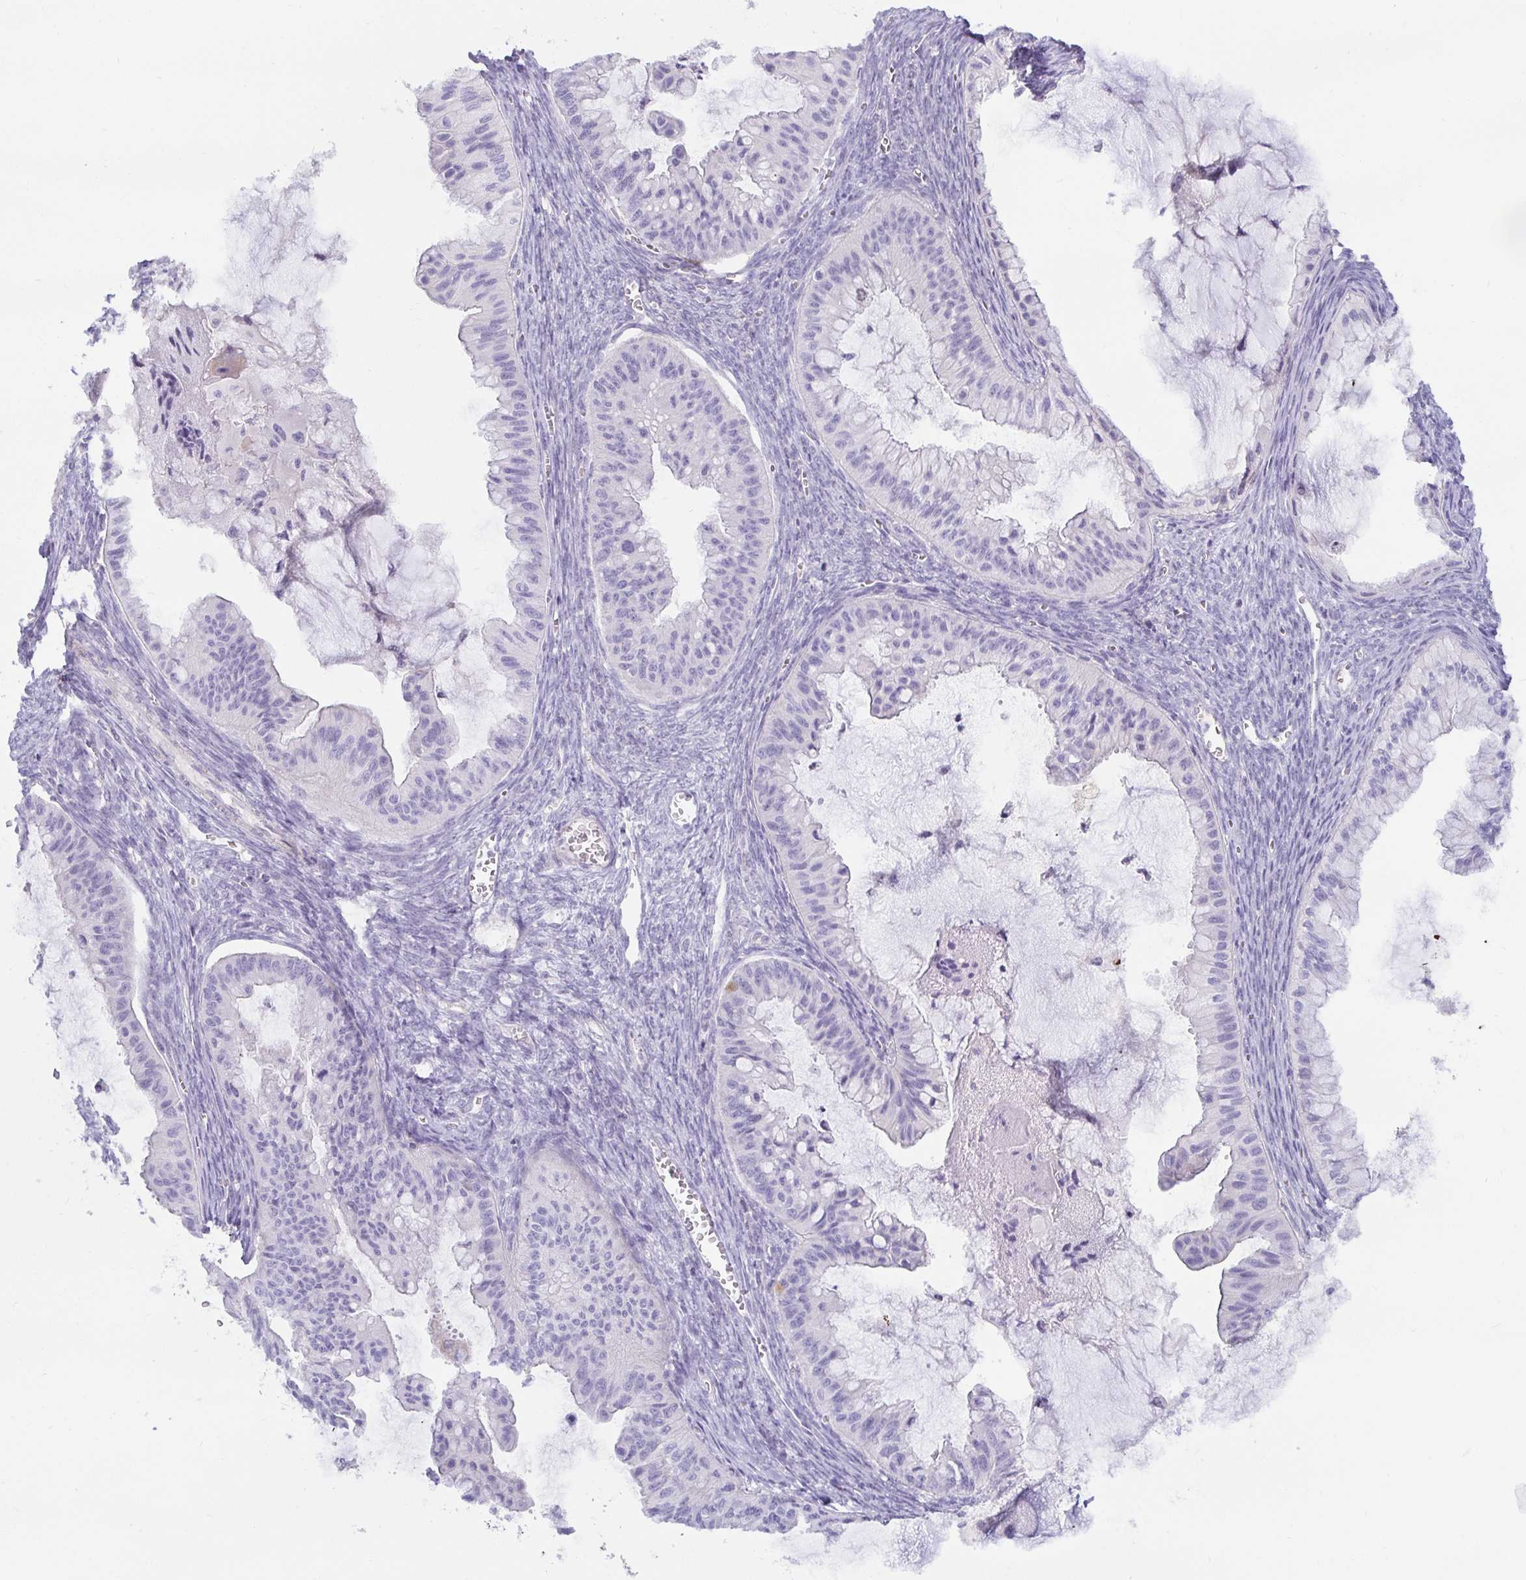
{"staining": {"intensity": "negative", "quantity": "none", "location": "none"}, "tissue": "ovarian cancer", "cell_type": "Tumor cells", "image_type": "cancer", "snomed": [{"axis": "morphology", "description": "Cystadenocarcinoma, mucinous, NOS"}, {"axis": "topography", "description": "Ovary"}], "caption": "DAB (3,3'-diaminobenzidine) immunohistochemical staining of mucinous cystadenocarcinoma (ovarian) shows no significant staining in tumor cells. Nuclei are stained in blue.", "gene": "SPAG4", "patient": {"sex": "female", "age": 72}}